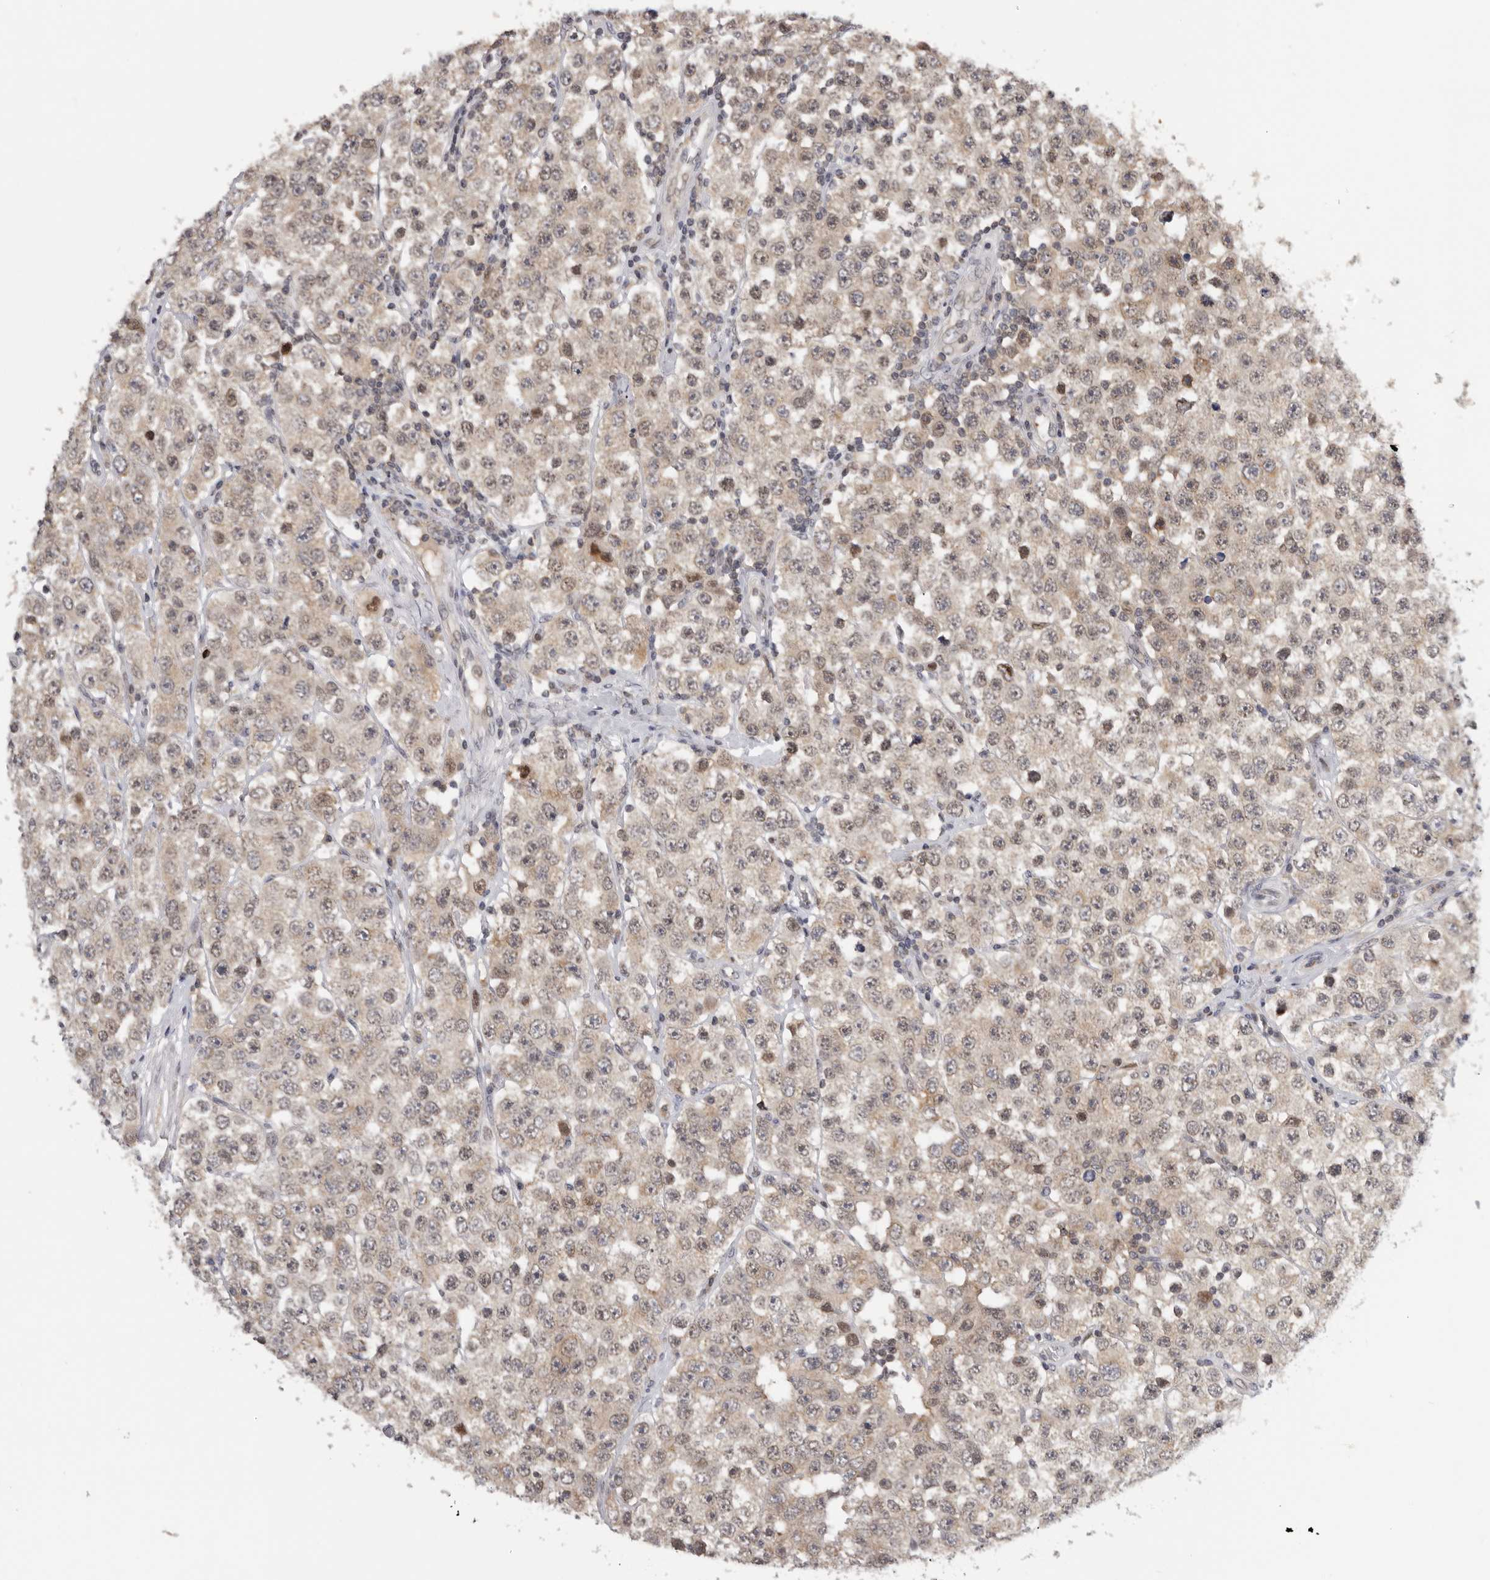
{"staining": {"intensity": "weak", "quantity": "25%-75%", "location": "cytoplasmic/membranous,nuclear"}, "tissue": "testis cancer", "cell_type": "Tumor cells", "image_type": "cancer", "snomed": [{"axis": "morphology", "description": "Seminoma, NOS"}, {"axis": "topography", "description": "Testis"}], "caption": "A photomicrograph showing weak cytoplasmic/membranous and nuclear expression in about 25%-75% of tumor cells in testis seminoma, as visualized by brown immunohistochemical staining.", "gene": "KIF2B", "patient": {"sex": "male", "age": 28}}